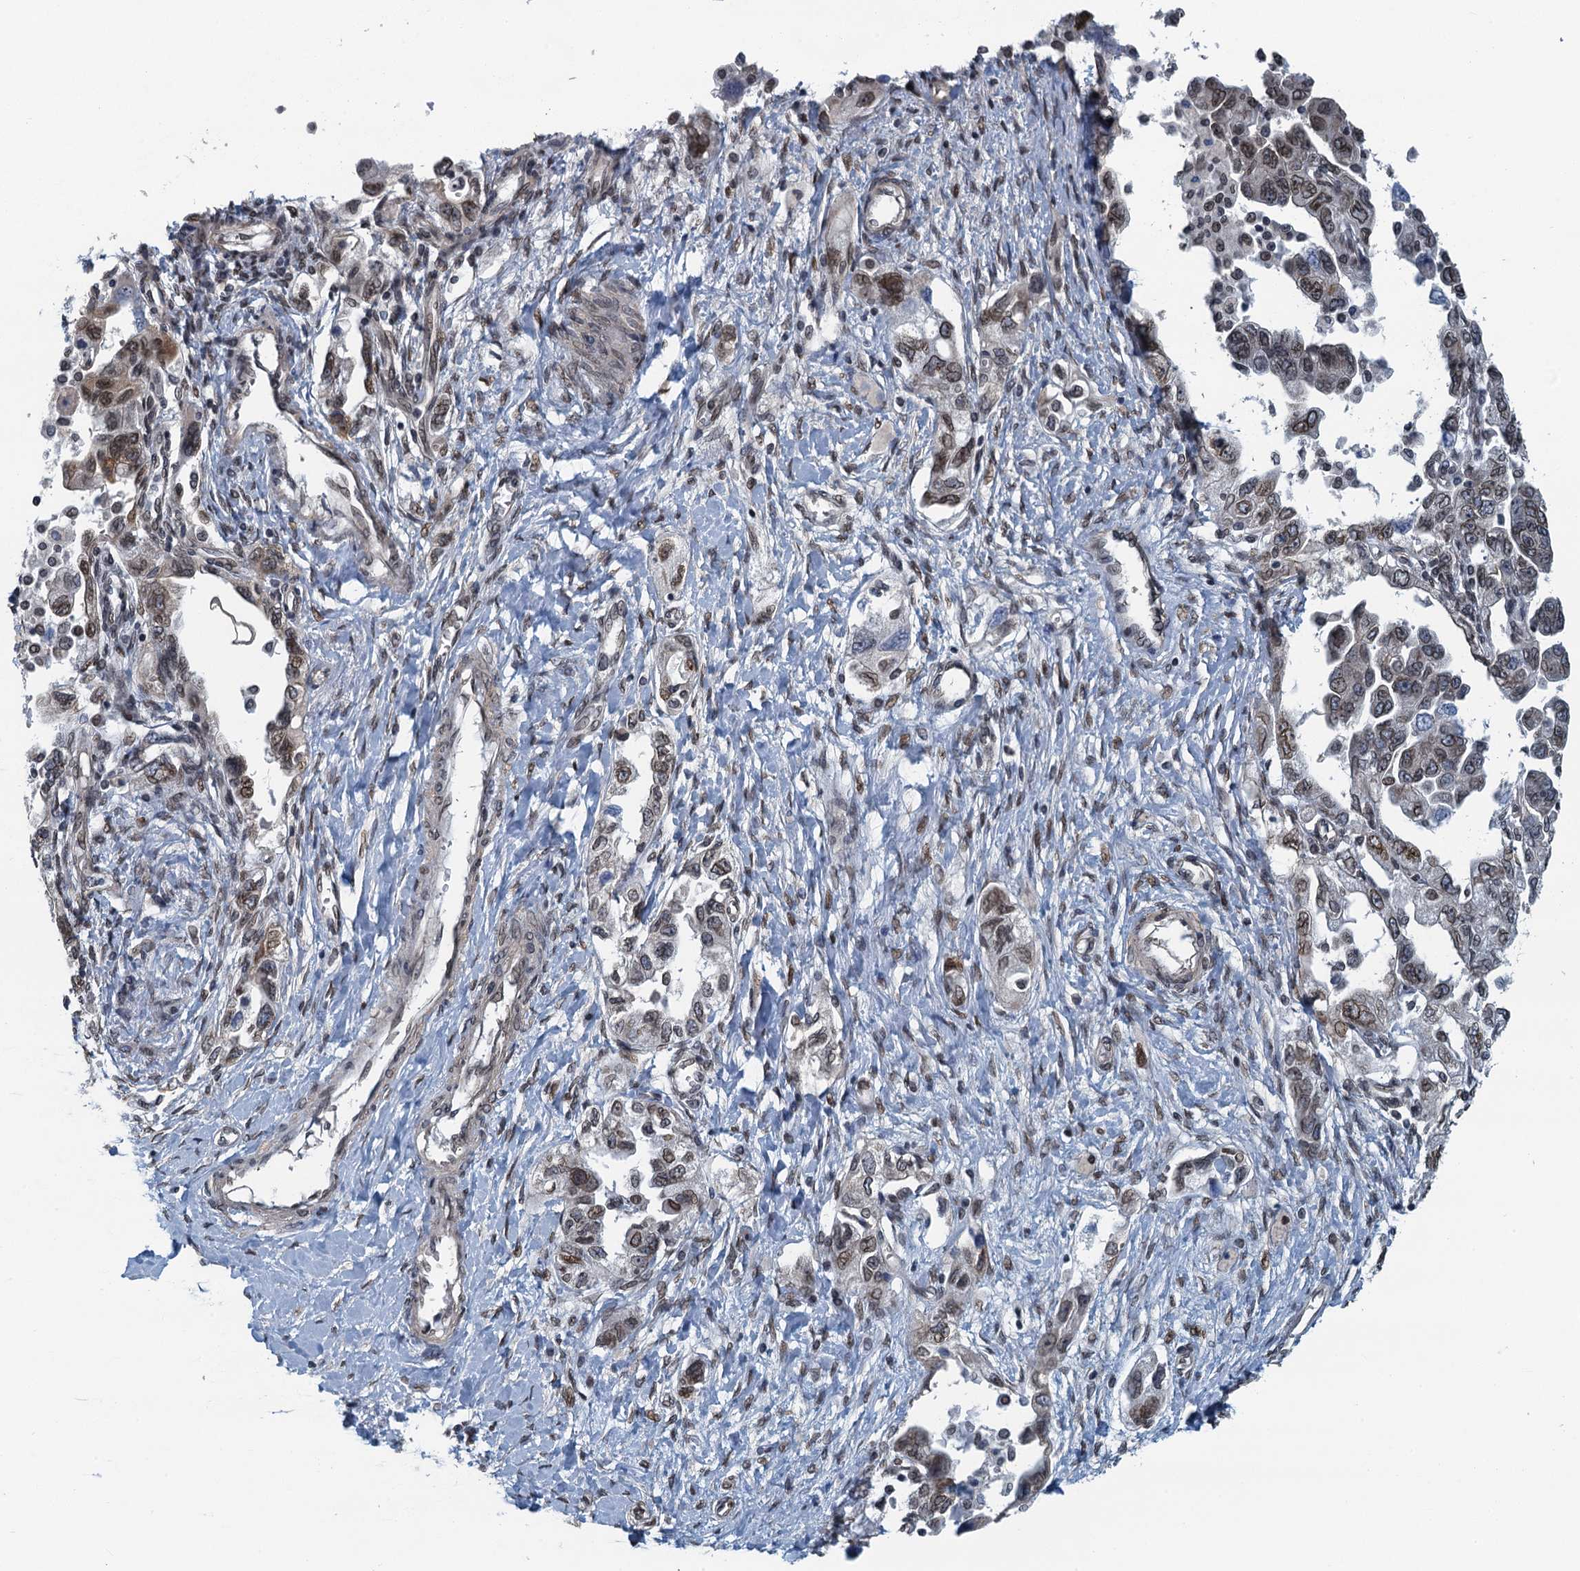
{"staining": {"intensity": "weak", "quantity": ">75%", "location": "cytoplasmic/membranous,nuclear"}, "tissue": "ovarian cancer", "cell_type": "Tumor cells", "image_type": "cancer", "snomed": [{"axis": "morphology", "description": "Carcinoma, NOS"}, {"axis": "morphology", "description": "Cystadenocarcinoma, serous, NOS"}, {"axis": "topography", "description": "Ovary"}], "caption": "Human ovarian carcinoma stained with a brown dye demonstrates weak cytoplasmic/membranous and nuclear positive positivity in about >75% of tumor cells.", "gene": "CCDC34", "patient": {"sex": "female", "age": 69}}